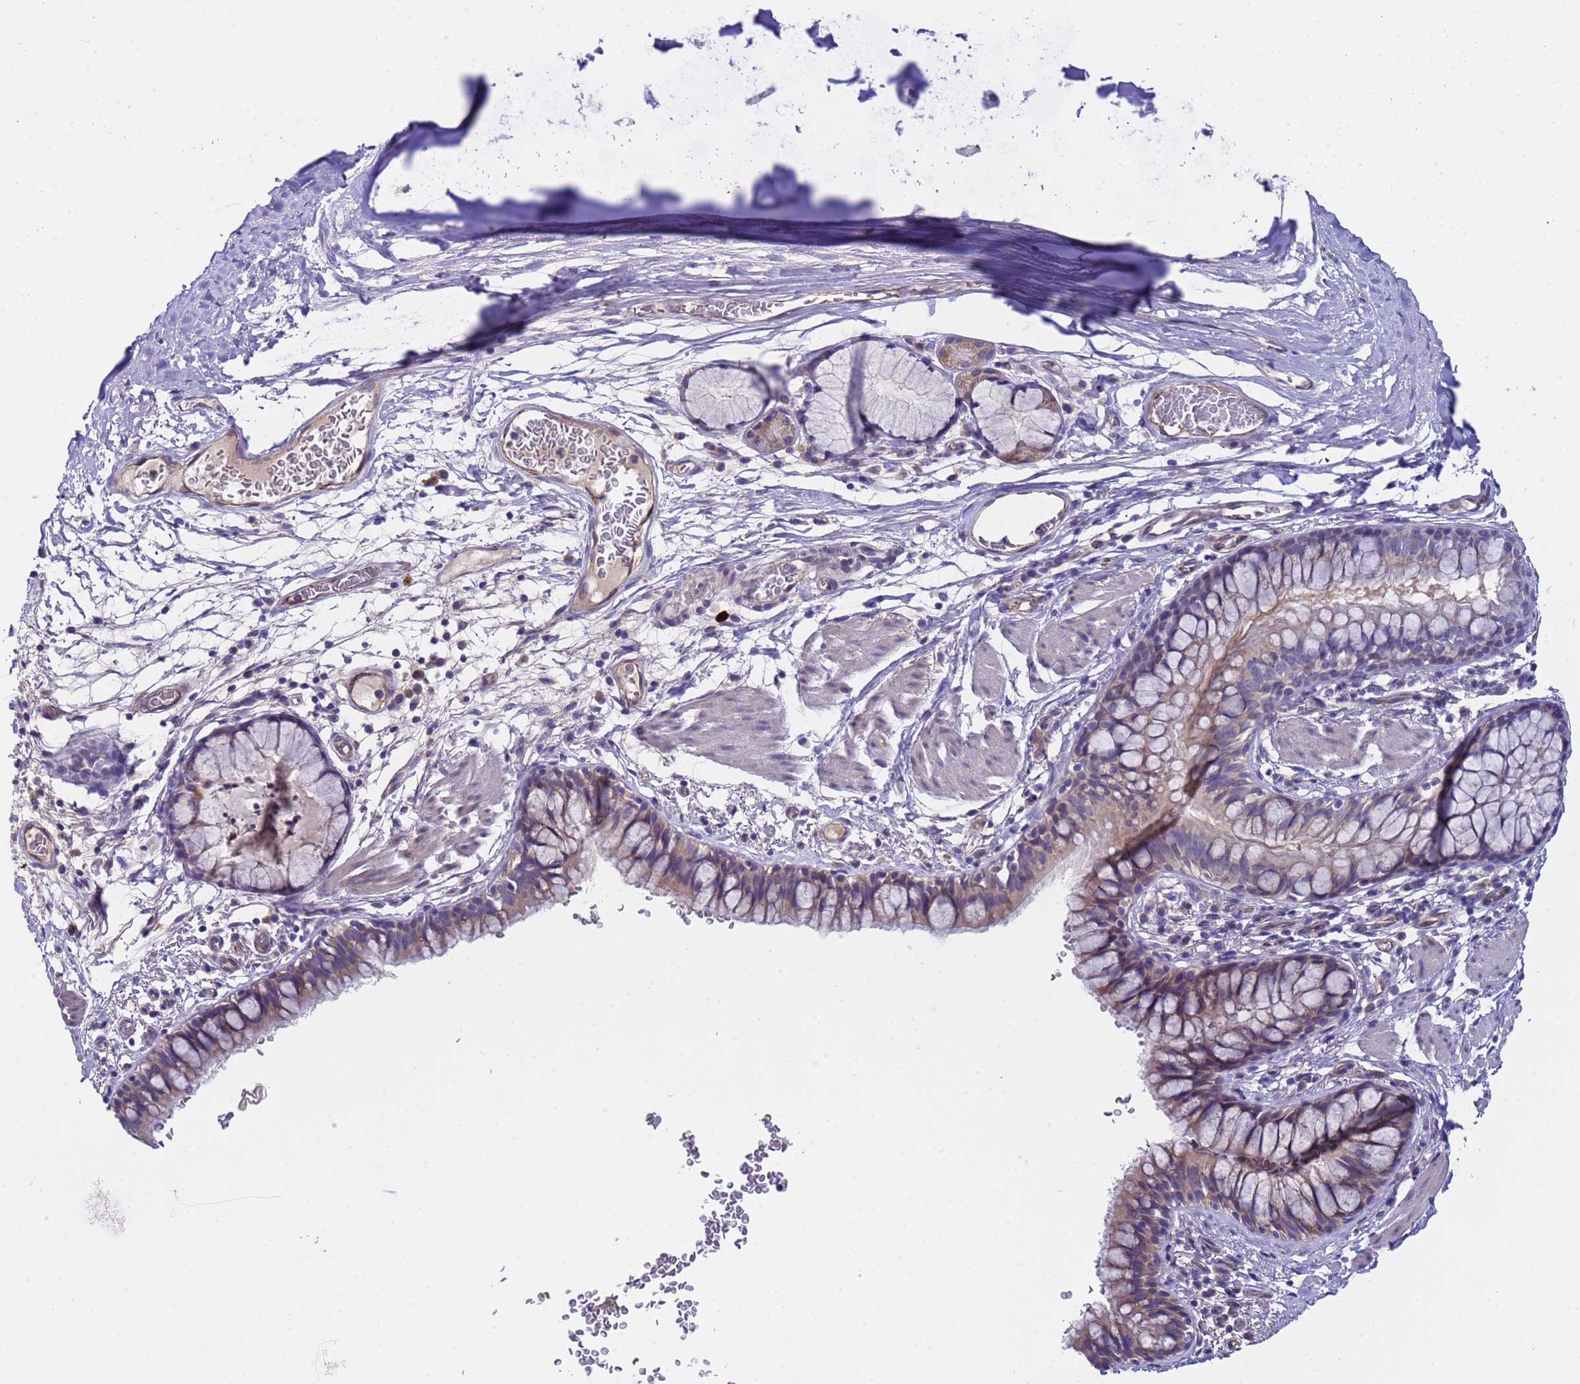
{"staining": {"intensity": "weak", "quantity": "25%-75%", "location": "cytoplasmic/membranous"}, "tissue": "bronchus", "cell_type": "Respiratory epithelial cells", "image_type": "normal", "snomed": [{"axis": "morphology", "description": "Normal tissue, NOS"}, {"axis": "topography", "description": "Cartilage tissue"}, {"axis": "topography", "description": "Bronchus"}], "caption": "The micrograph shows immunohistochemical staining of benign bronchus. There is weak cytoplasmic/membranous positivity is identified in approximately 25%-75% of respiratory epithelial cells. (IHC, brightfield microscopy, high magnification).", "gene": "ZNF248", "patient": {"sex": "female", "age": 36}}